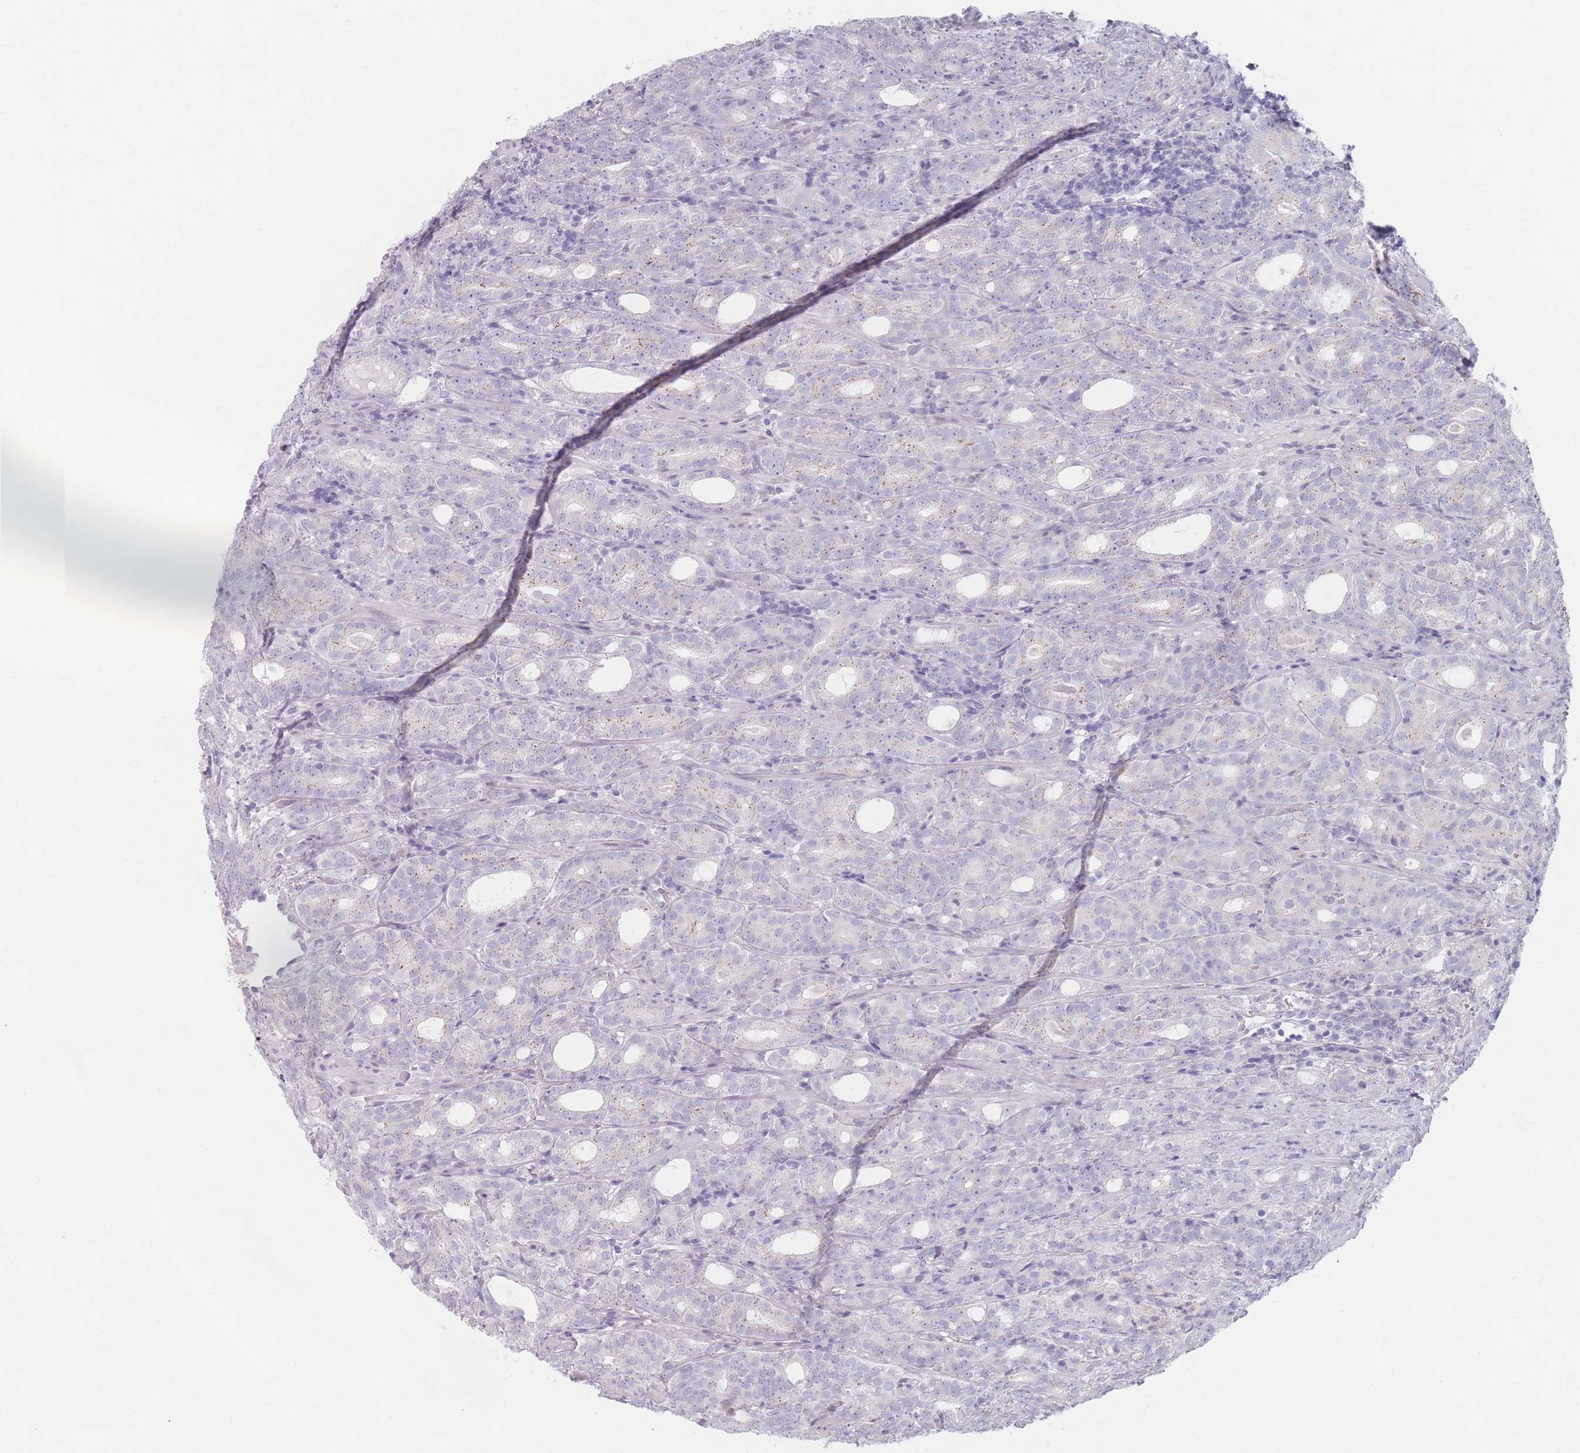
{"staining": {"intensity": "negative", "quantity": "none", "location": "none"}, "tissue": "prostate cancer", "cell_type": "Tumor cells", "image_type": "cancer", "snomed": [{"axis": "morphology", "description": "Adenocarcinoma, High grade"}, {"axis": "topography", "description": "Prostate"}], "caption": "Human prostate cancer stained for a protein using immunohistochemistry (IHC) exhibits no positivity in tumor cells.", "gene": "PIGM", "patient": {"sex": "male", "age": 64}}